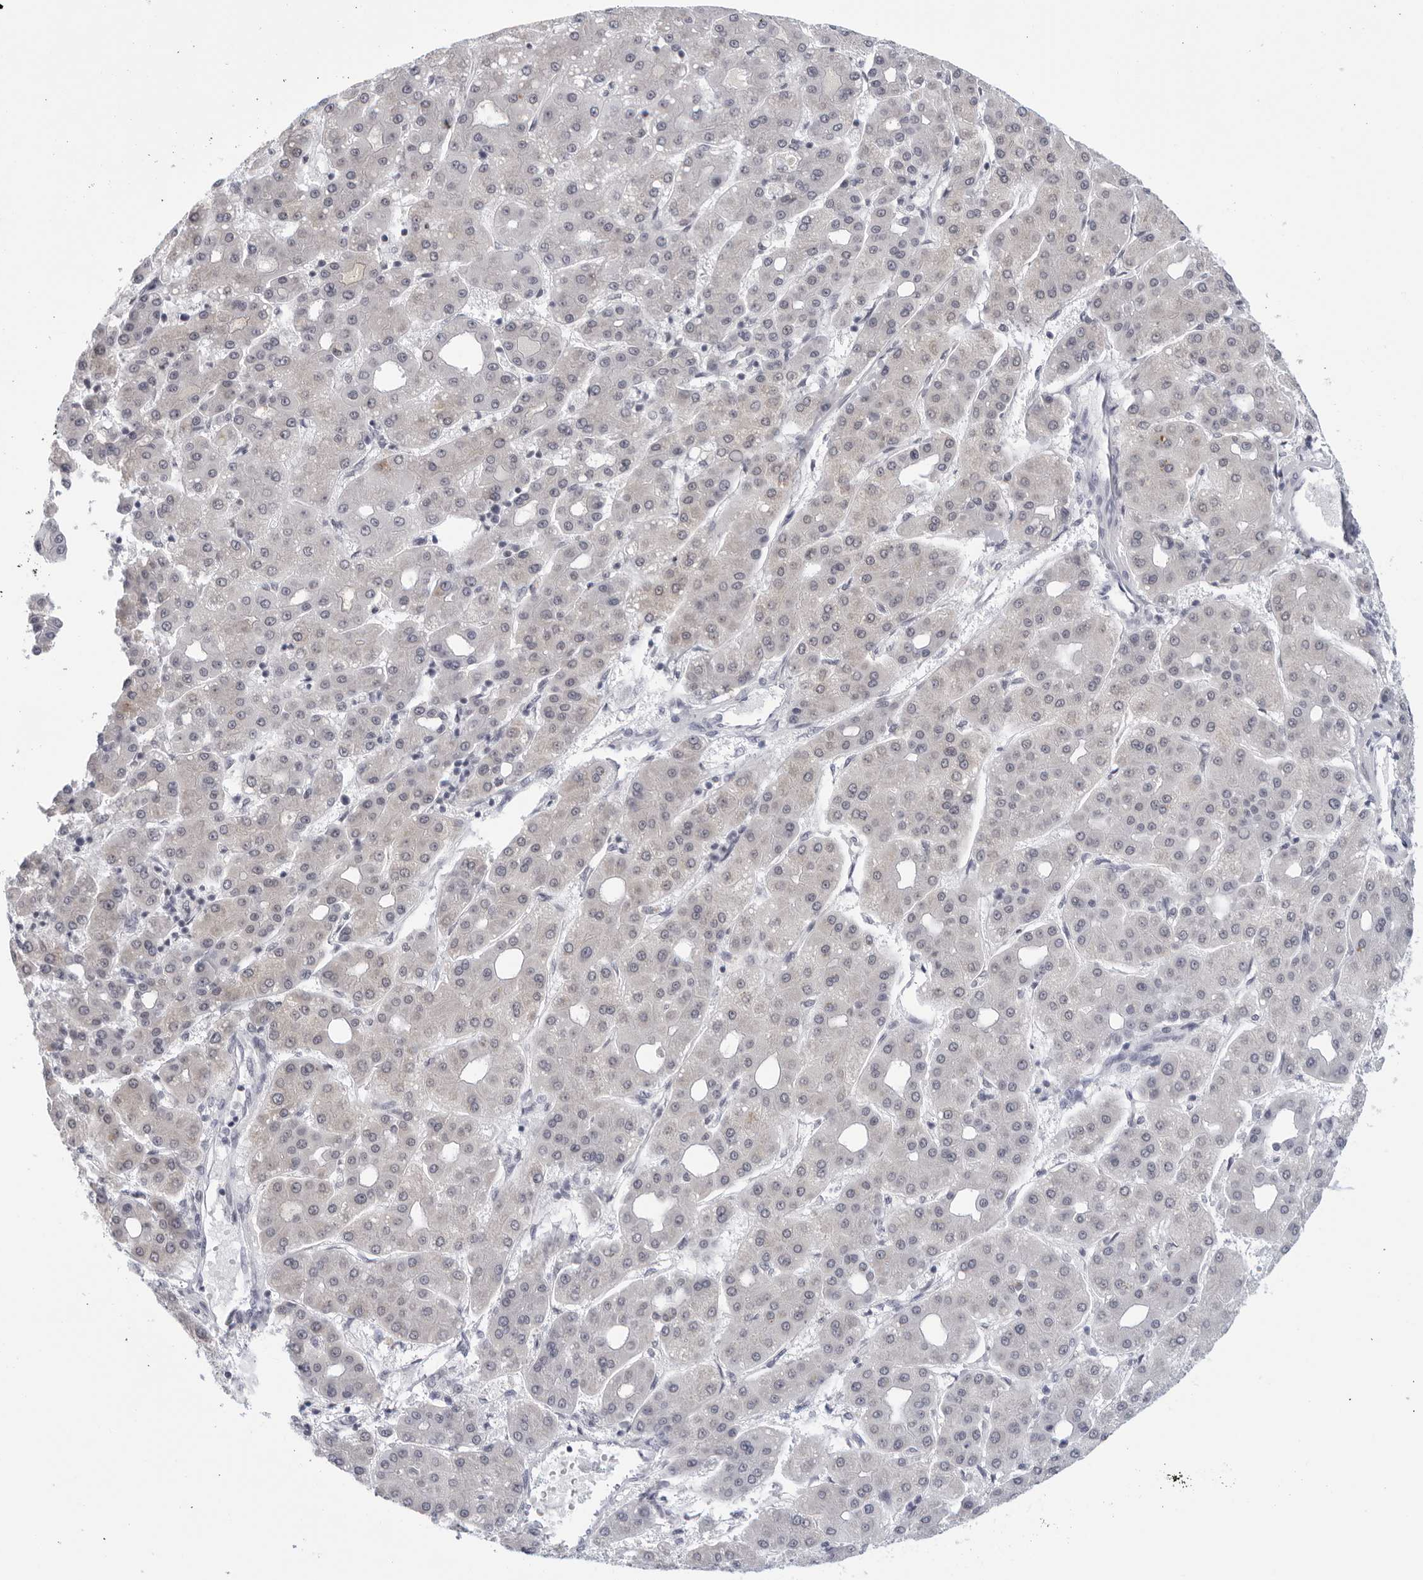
{"staining": {"intensity": "negative", "quantity": "none", "location": "none"}, "tissue": "liver cancer", "cell_type": "Tumor cells", "image_type": "cancer", "snomed": [{"axis": "morphology", "description": "Carcinoma, Hepatocellular, NOS"}, {"axis": "topography", "description": "Liver"}], "caption": "Immunohistochemistry (IHC) histopathology image of neoplastic tissue: liver cancer (hepatocellular carcinoma) stained with DAB (3,3'-diaminobenzidine) shows no significant protein expression in tumor cells.", "gene": "WDTC1", "patient": {"sex": "male", "age": 65}}